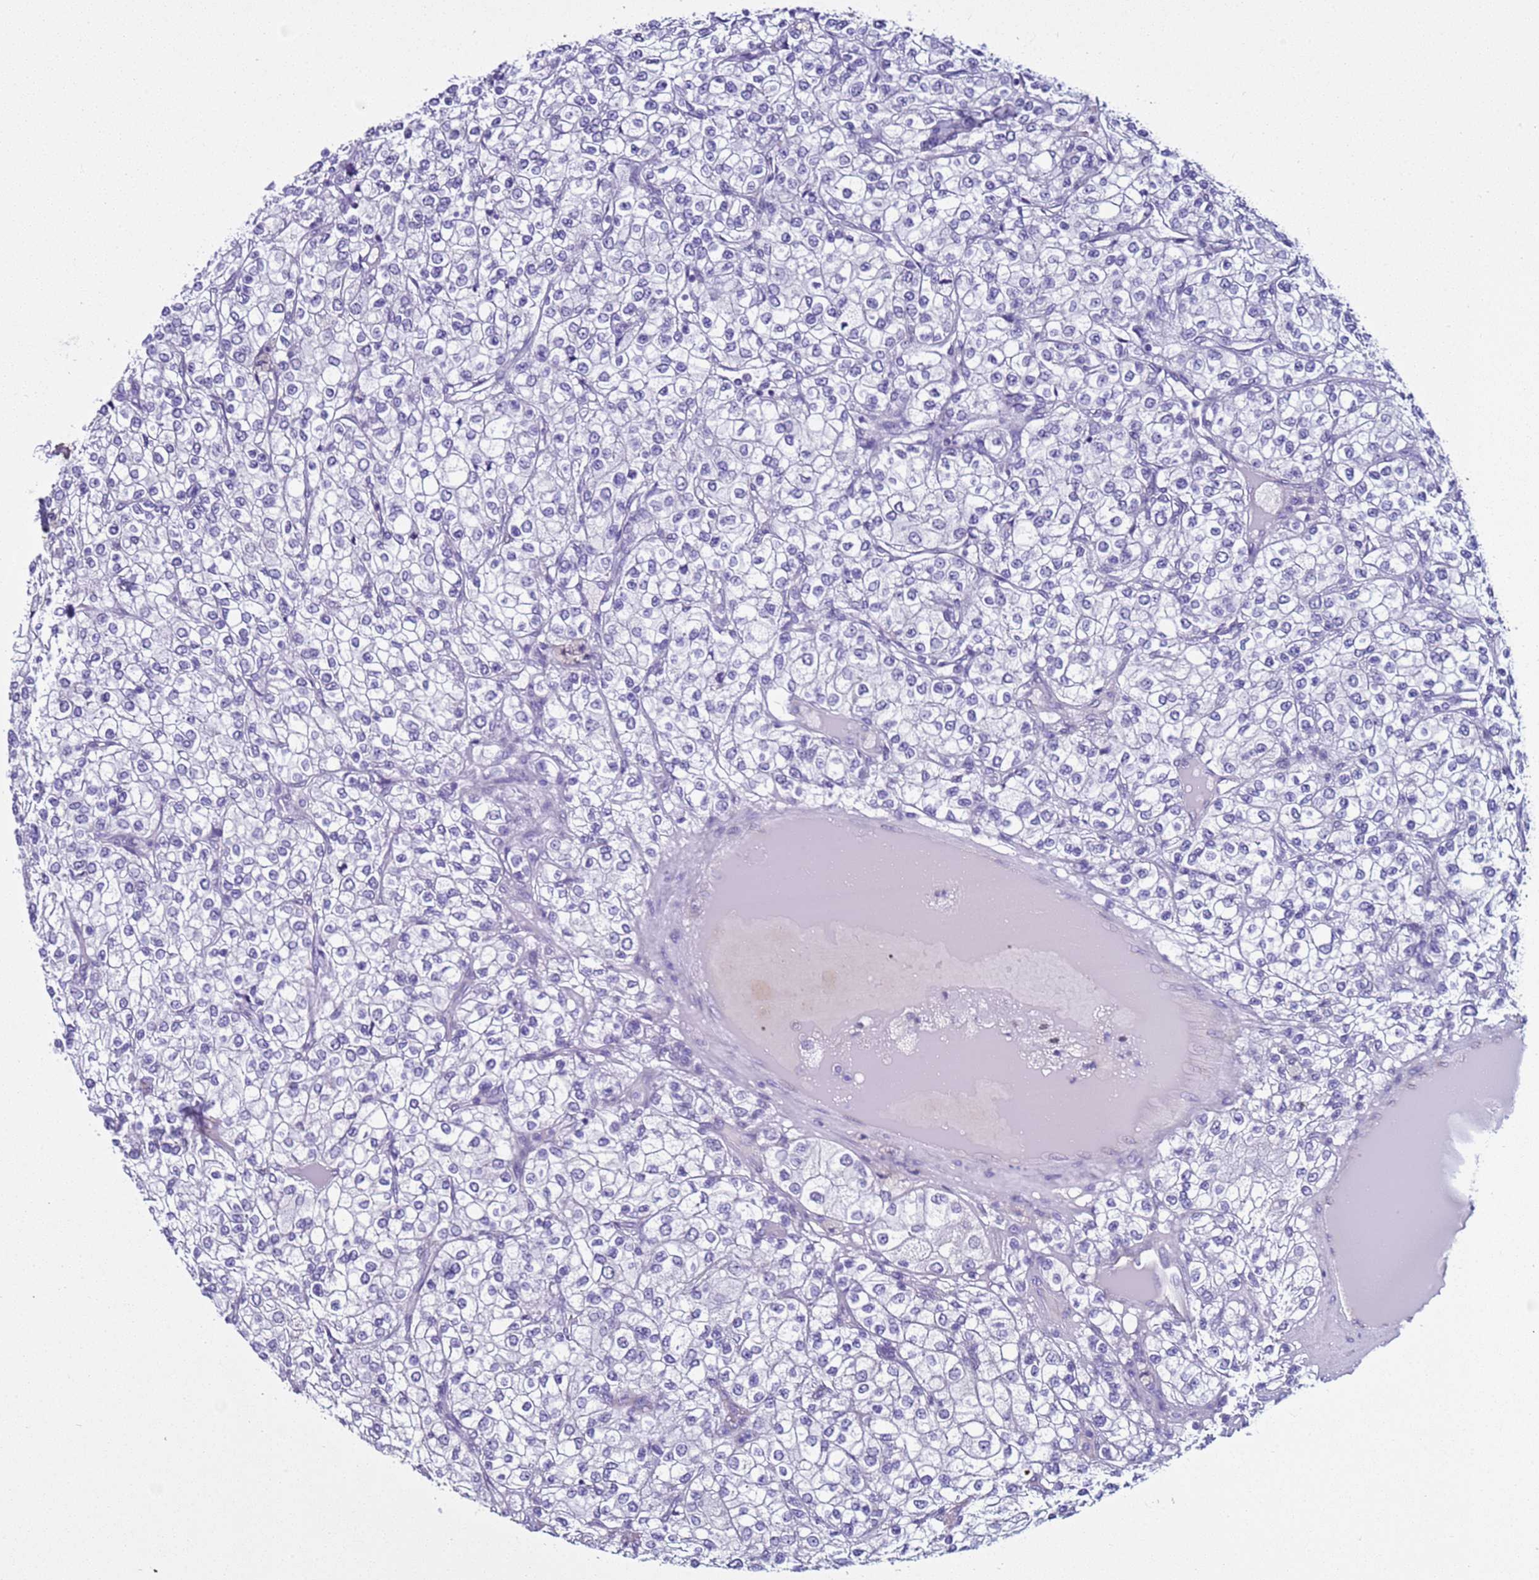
{"staining": {"intensity": "negative", "quantity": "none", "location": "none"}, "tissue": "renal cancer", "cell_type": "Tumor cells", "image_type": "cancer", "snomed": [{"axis": "morphology", "description": "Adenocarcinoma, NOS"}, {"axis": "topography", "description": "Kidney"}], "caption": "Human renal adenocarcinoma stained for a protein using immunohistochemistry (IHC) displays no staining in tumor cells.", "gene": "LRRC10B", "patient": {"sex": "male", "age": 80}}